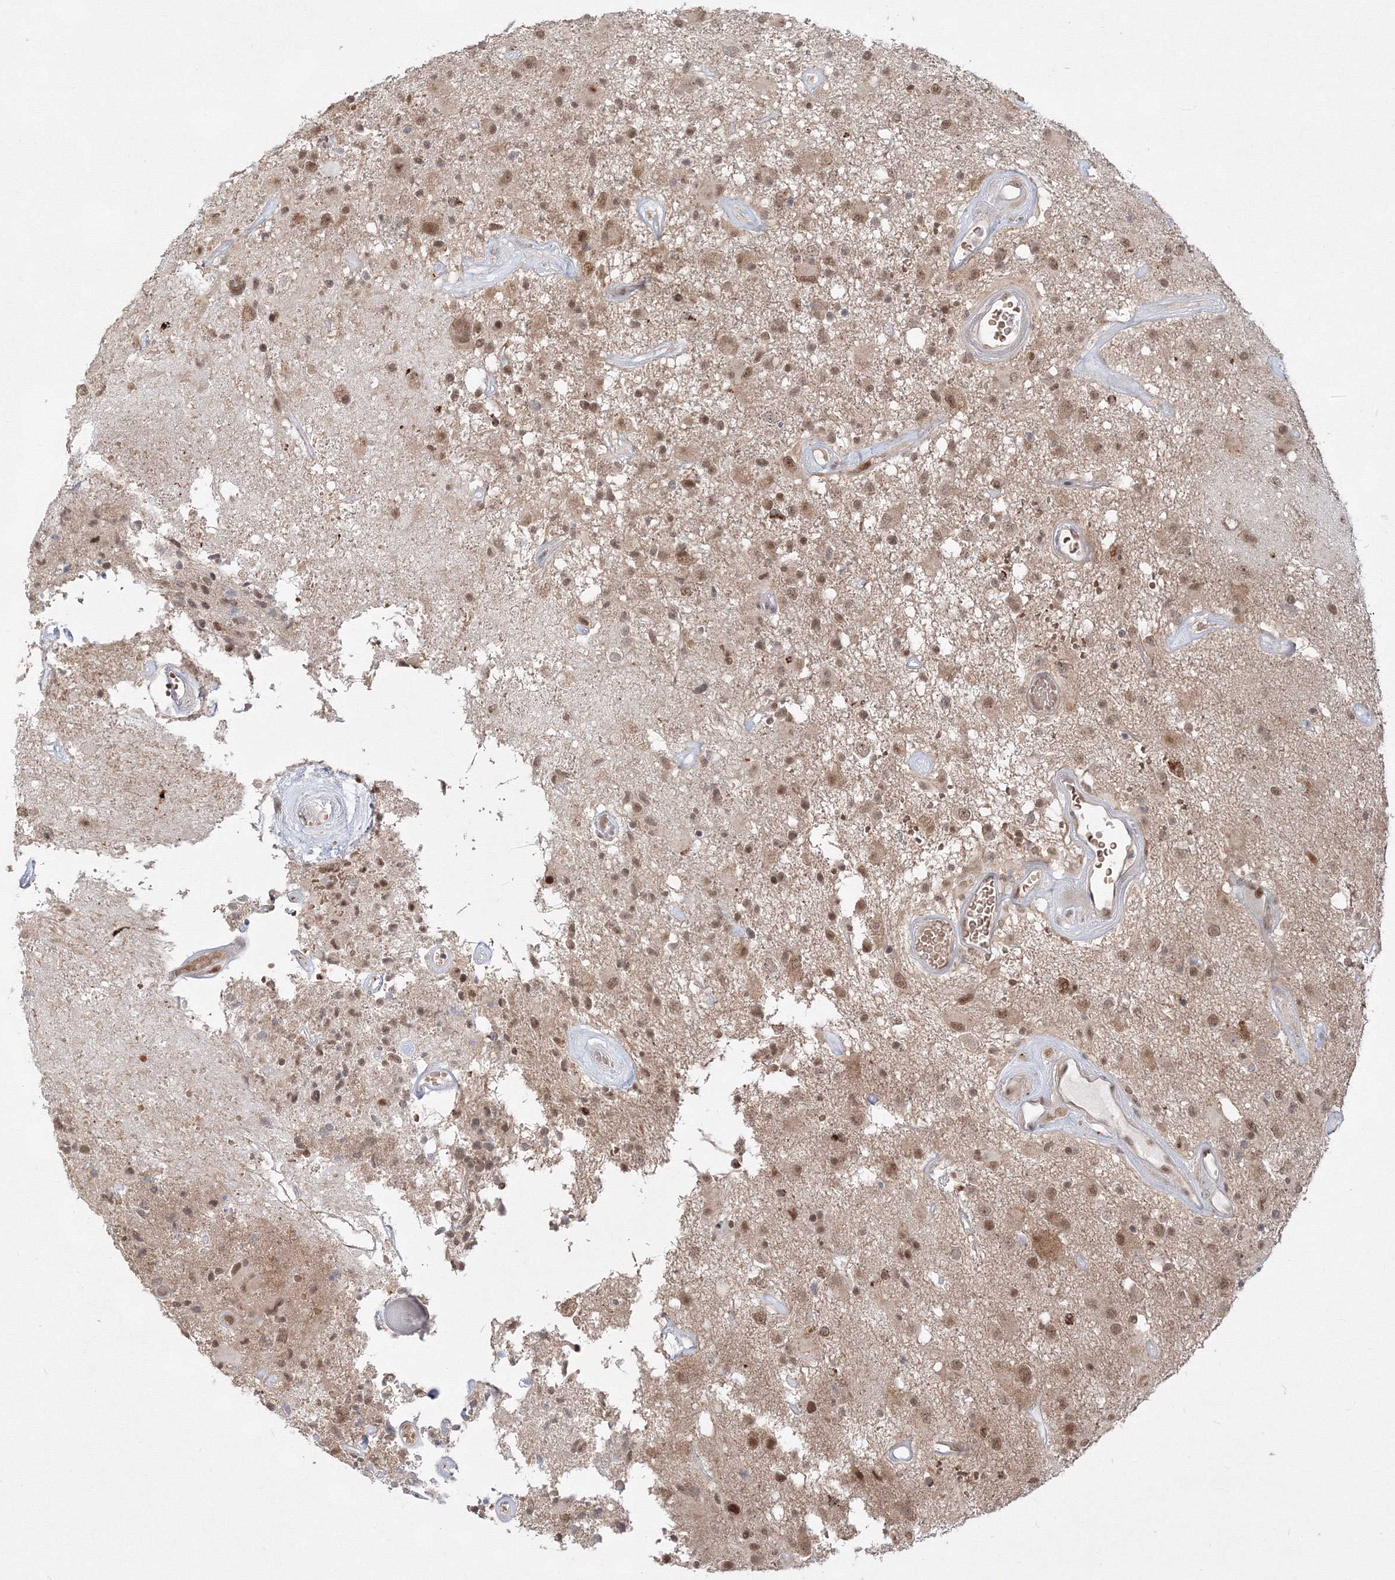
{"staining": {"intensity": "moderate", "quantity": ">75%", "location": "nuclear"}, "tissue": "glioma", "cell_type": "Tumor cells", "image_type": "cancer", "snomed": [{"axis": "morphology", "description": "Glioma, malignant, High grade"}, {"axis": "morphology", "description": "Glioblastoma, NOS"}, {"axis": "topography", "description": "Brain"}], "caption": "Human glioma stained with a protein marker shows moderate staining in tumor cells.", "gene": "COPS4", "patient": {"sex": "male", "age": 60}}